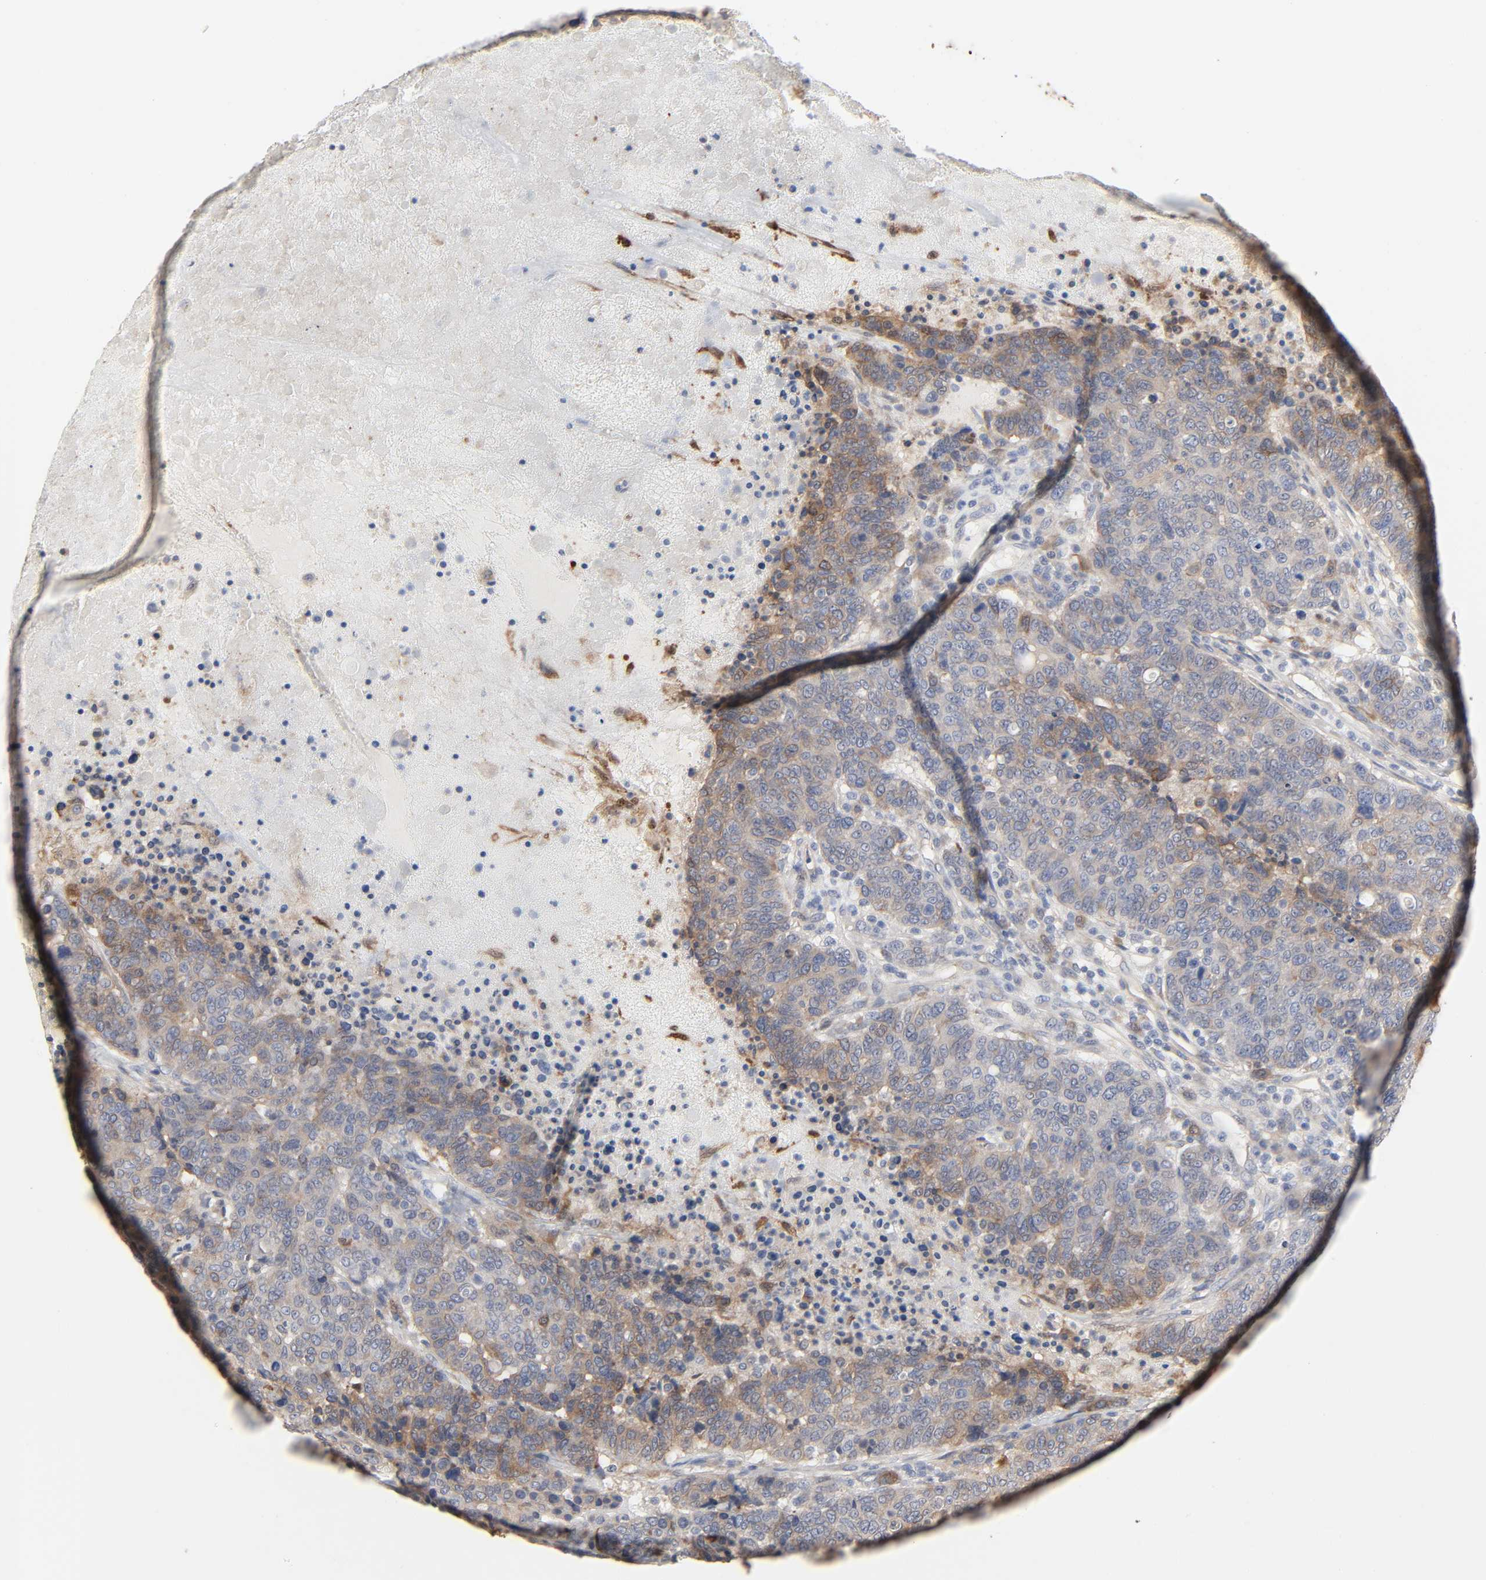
{"staining": {"intensity": "moderate", "quantity": "25%-75%", "location": "cytoplasmic/membranous"}, "tissue": "breast cancer", "cell_type": "Tumor cells", "image_type": "cancer", "snomed": [{"axis": "morphology", "description": "Duct carcinoma"}, {"axis": "topography", "description": "Breast"}], "caption": "There is medium levels of moderate cytoplasmic/membranous positivity in tumor cells of breast cancer, as demonstrated by immunohistochemical staining (brown color).", "gene": "NDRG2", "patient": {"sex": "female", "age": 37}}